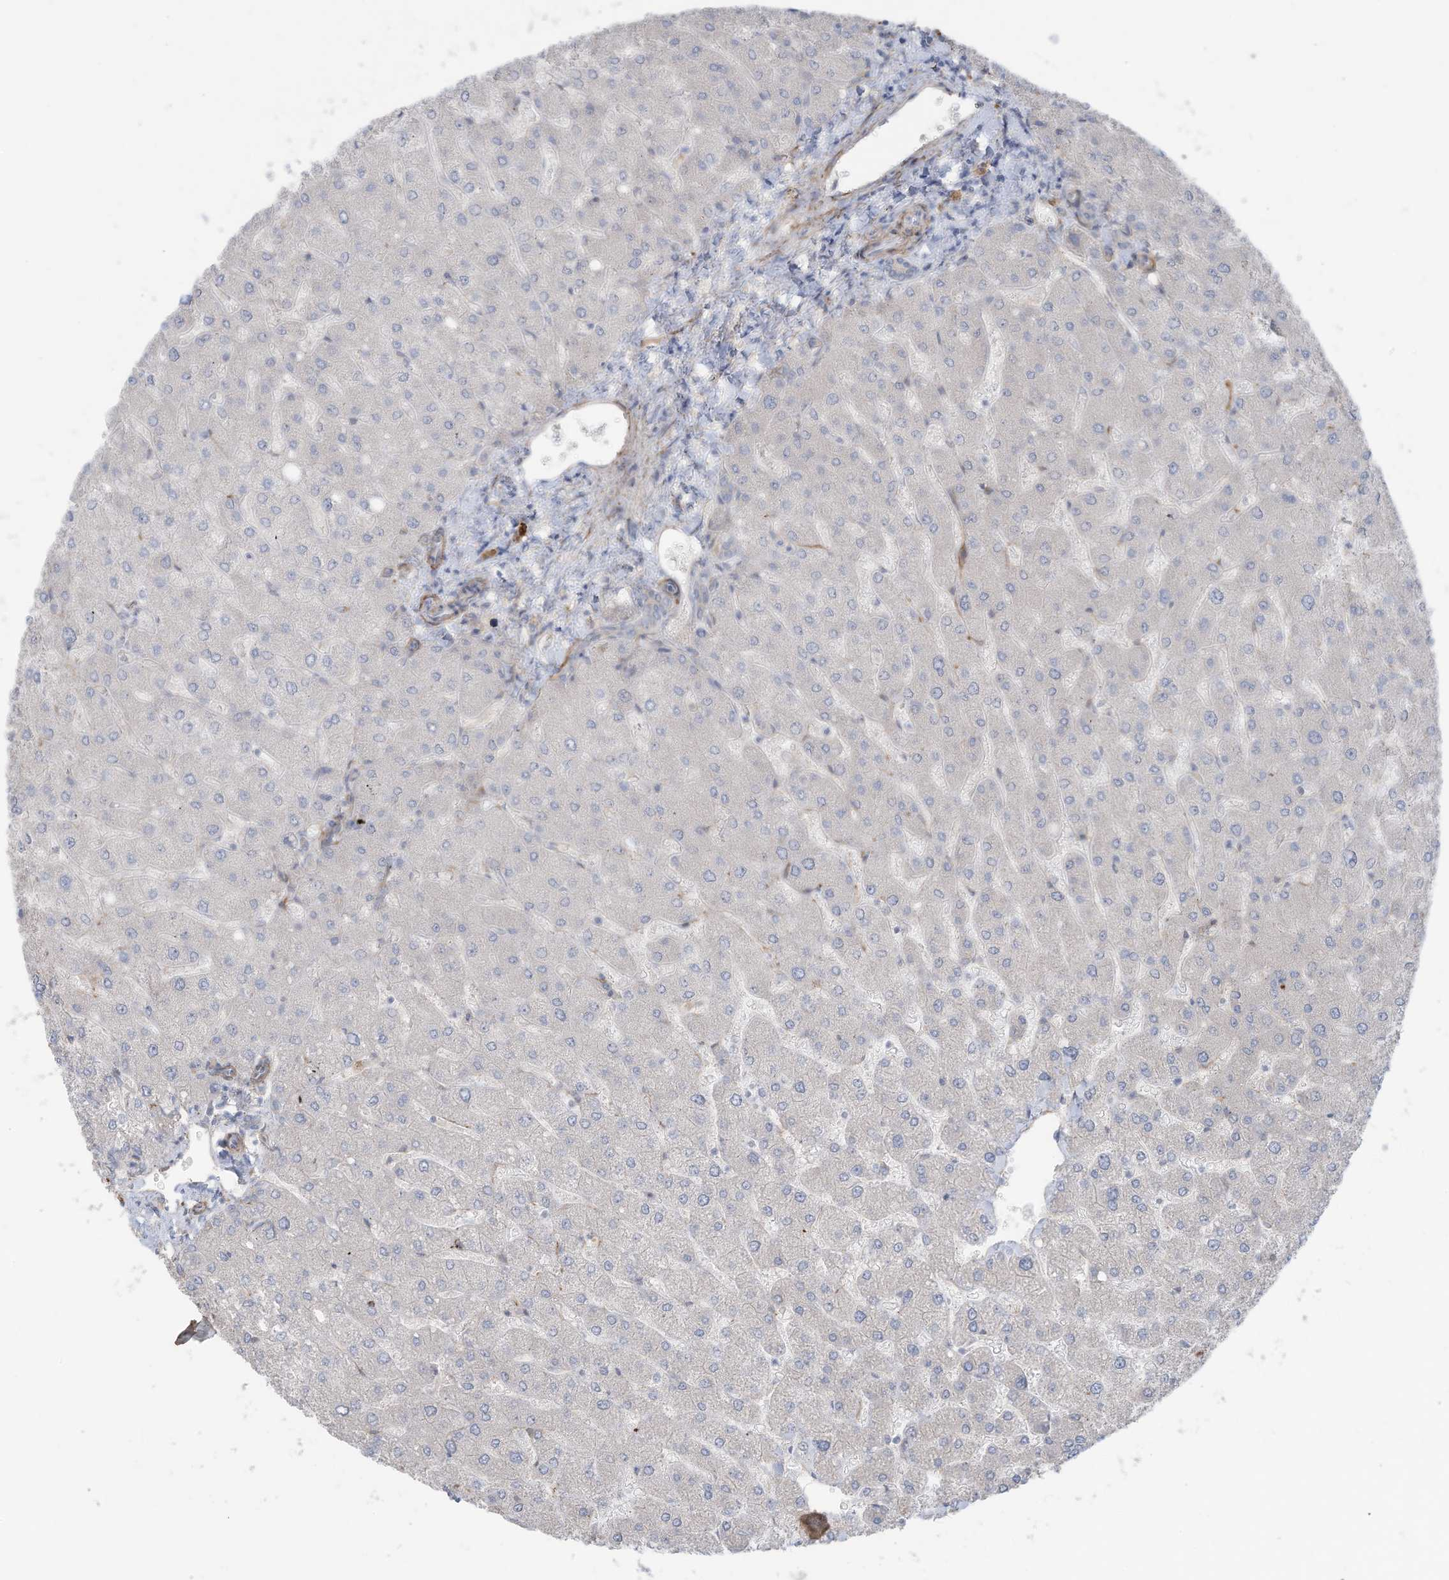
{"staining": {"intensity": "negative", "quantity": "none", "location": "none"}, "tissue": "liver", "cell_type": "Cholangiocytes", "image_type": "normal", "snomed": [{"axis": "morphology", "description": "Normal tissue, NOS"}, {"axis": "topography", "description": "Liver"}], "caption": "An immunohistochemistry (IHC) histopathology image of benign liver is shown. There is no staining in cholangiocytes of liver. Nuclei are stained in blue.", "gene": "SLC17A7", "patient": {"sex": "male", "age": 55}}